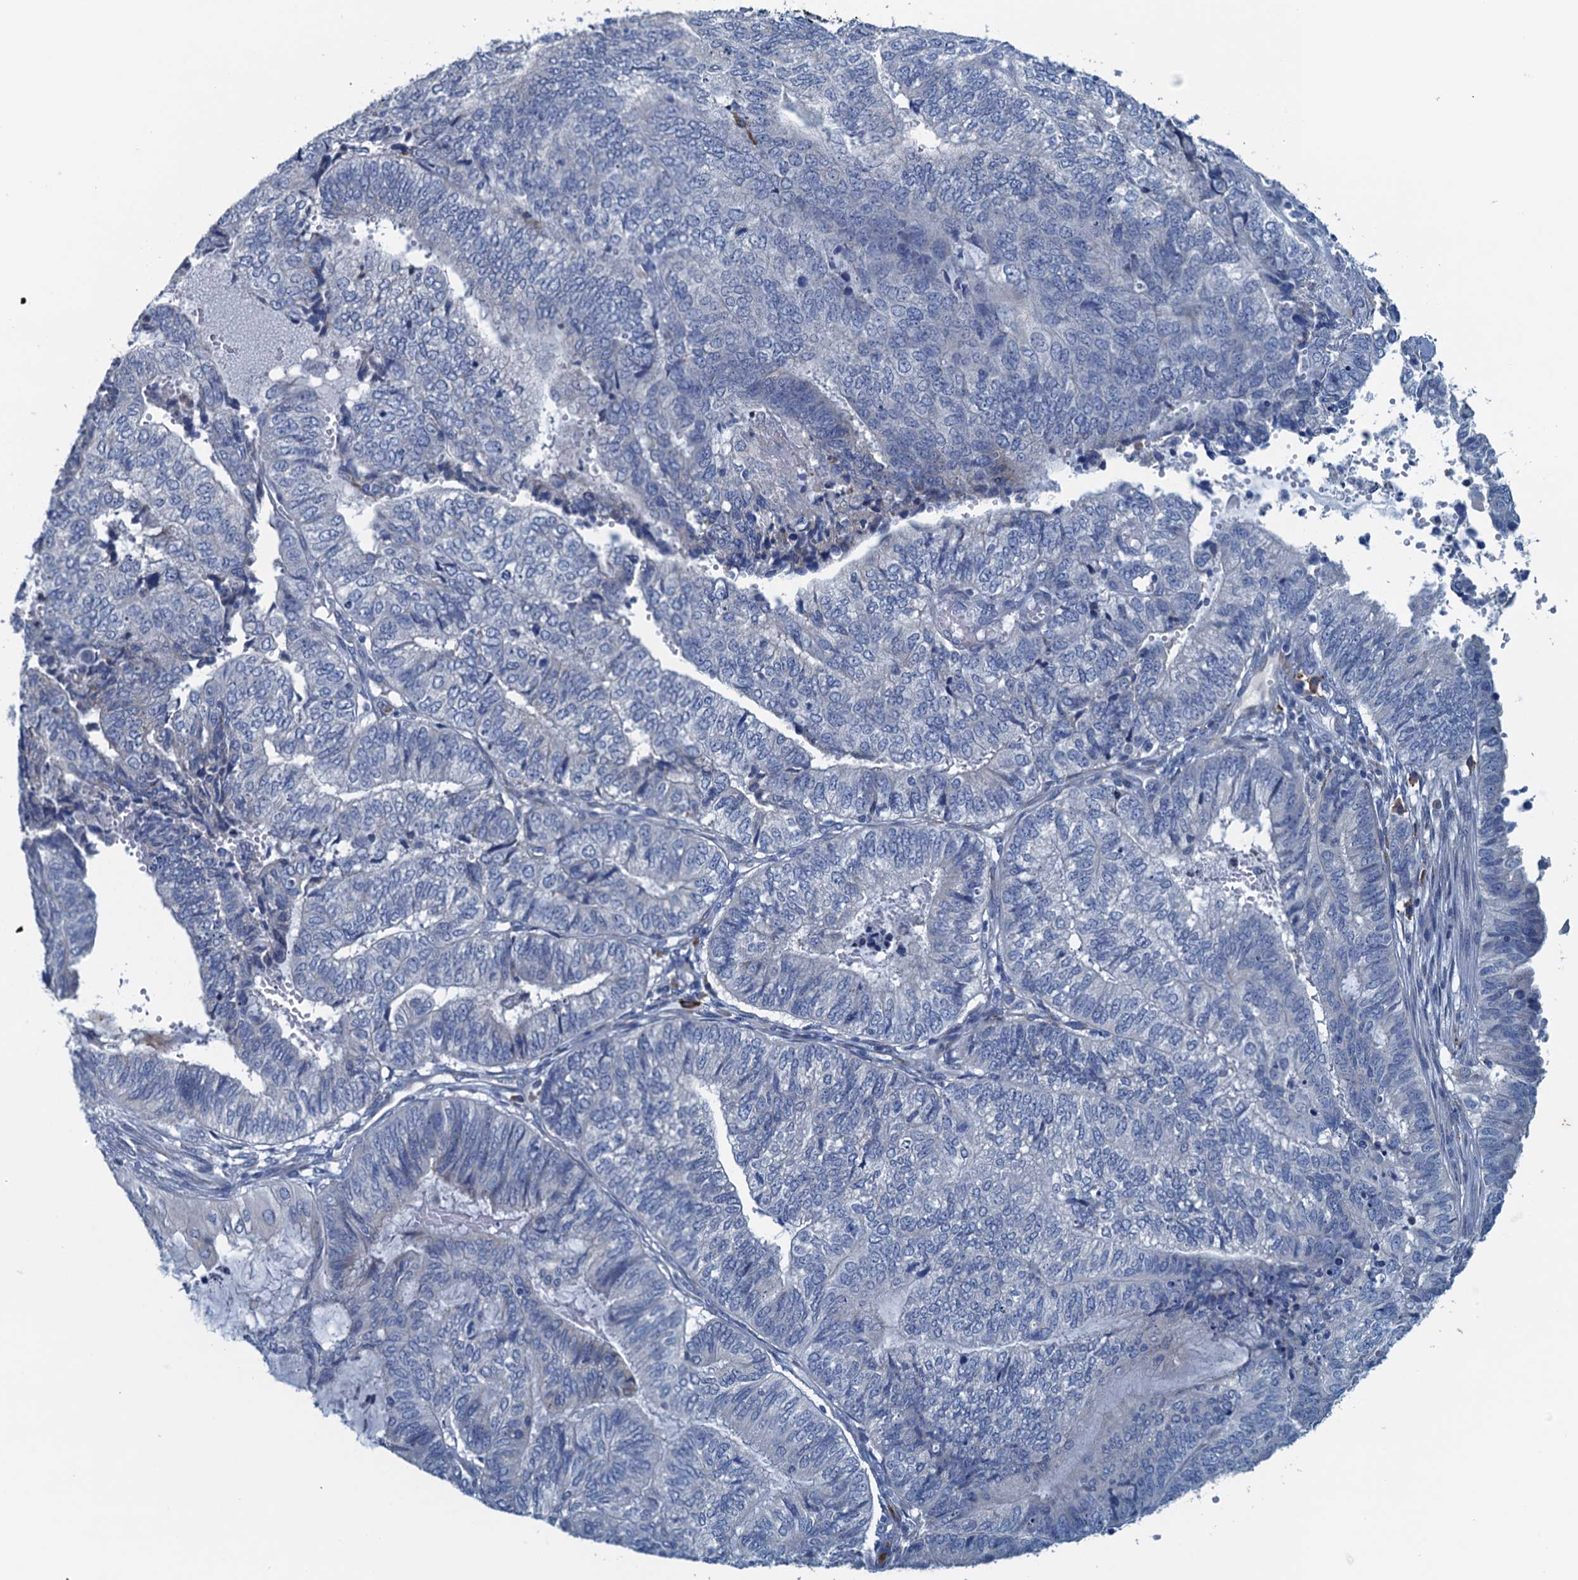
{"staining": {"intensity": "negative", "quantity": "none", "location": "none"}, "tissue": "endometrial cancer", "cell_type": "Tumor cells", "image_type": "cancer", "snomed": [{"axis": "morphology", "description": "Adenocarcinoma, NOS"}, {"axis": "topography", "description": "Uterus"}, {"axis": "topography", "description": "Endometrium"}], "caption": "Image shows no protein expression in tumor cells of endometrial cancer (adenocarcinoma) tissue.", "gene": "CBLIF", "patient": {"sex": "female", "age": 70}}